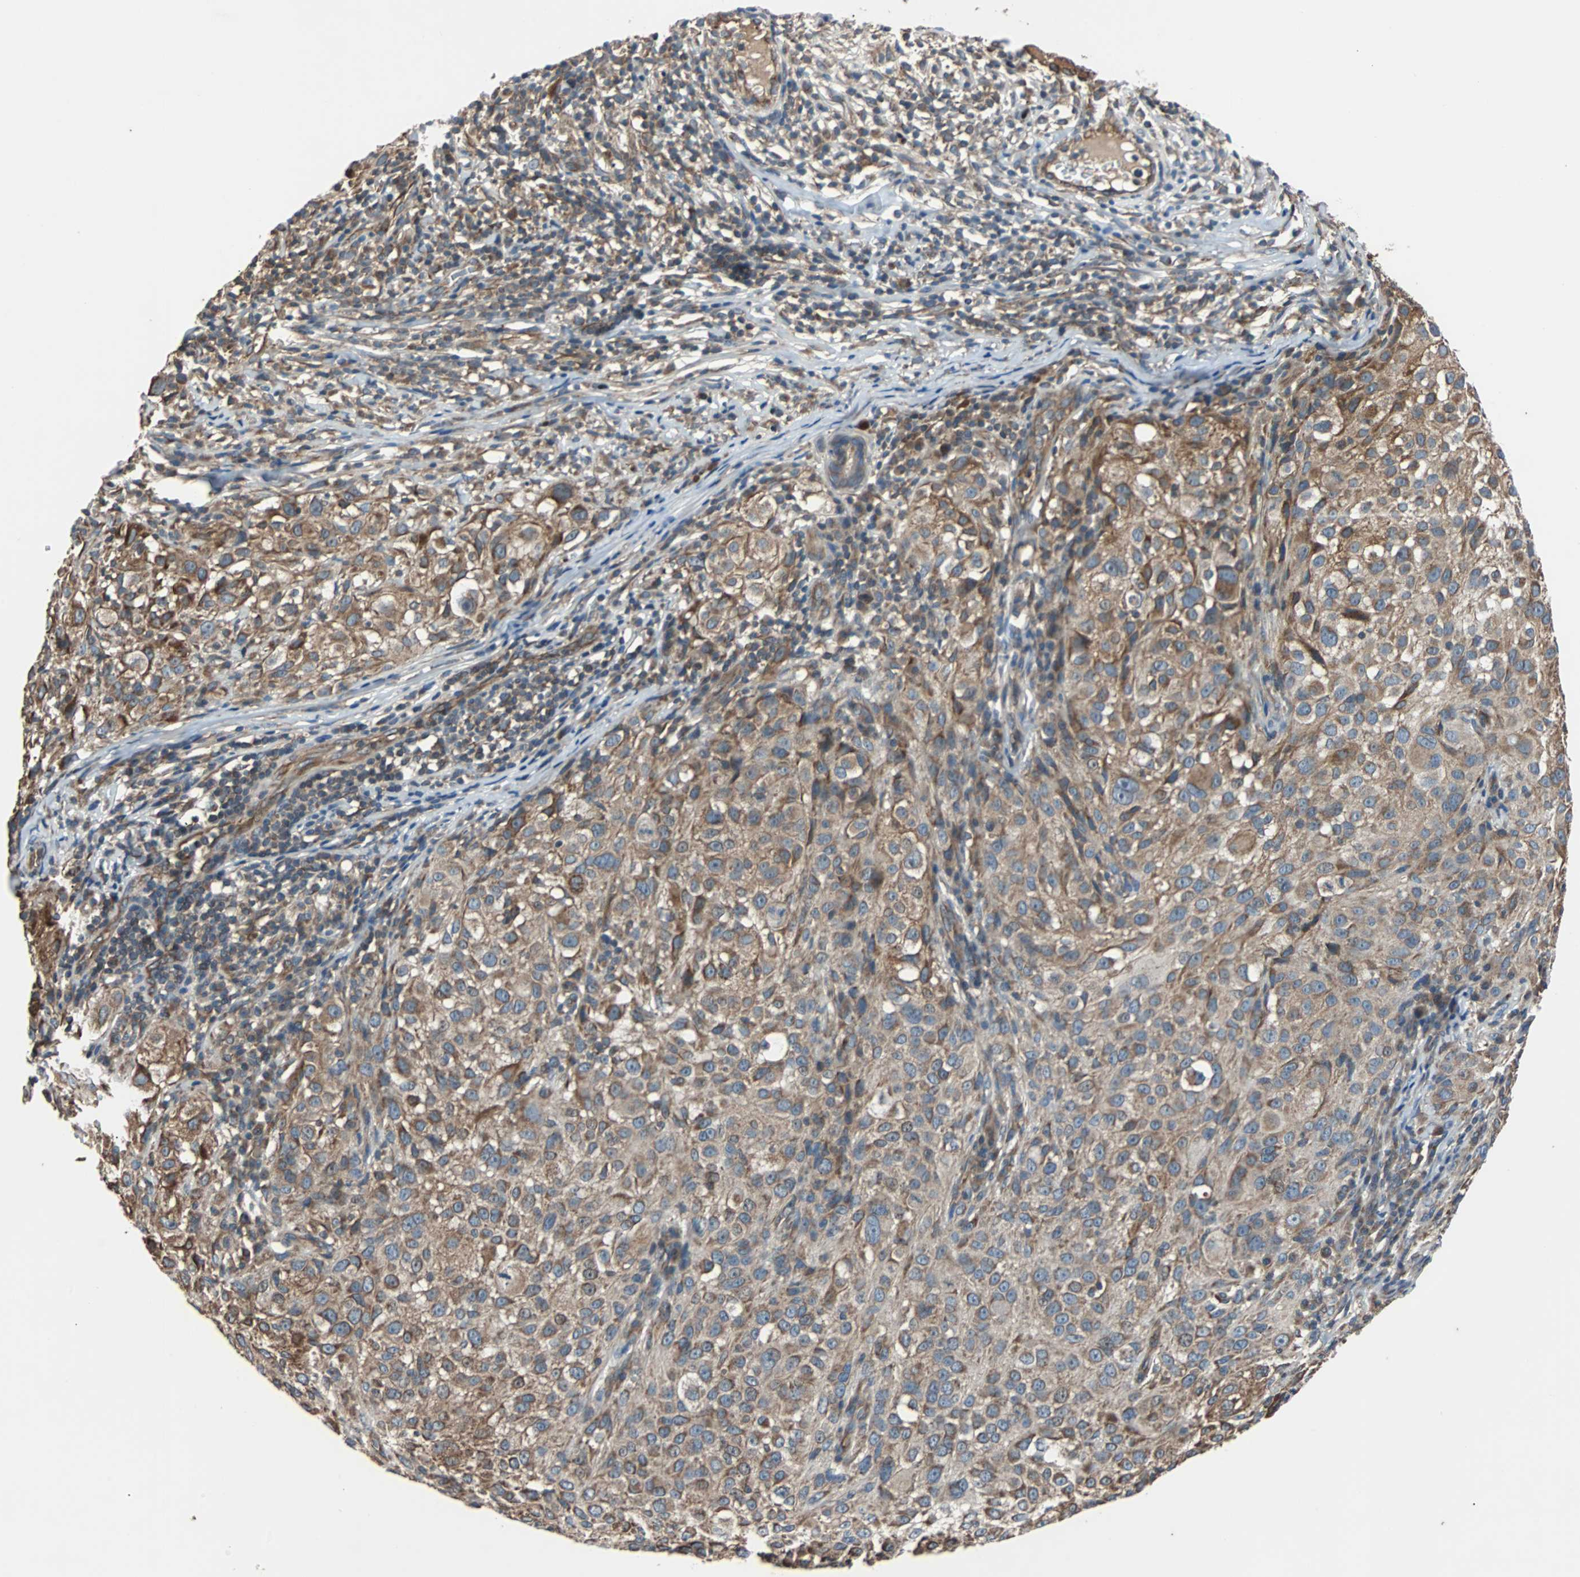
{"staining": {"intensity": "moderate", "quantity": ">75%", "location": "cytoplasmic/membranous"}, "tissue": "melanoma", "cell_type": "Tumor cells", "image_type": "cancer", "snomed": [{"axis": "morphology", "description": "Necrosis, NOS"}, {"axis": "morphology", "description": "Malignant melanoma, NOS"}, {"axis": "topography", "description": "Skin"}], "caption": "High-magnification brightfield microscopy of melanoma stained with DAB (3,3'-diaminobenzidine) (brown) and counterstained with hematoxylin (blue). tumor cells exhibit moderate cytoplasmic/membranous positivity is present in approximately>75% of cells.", "gene": "ACTR3", "patient": {"sex": "female", "age": 87}}